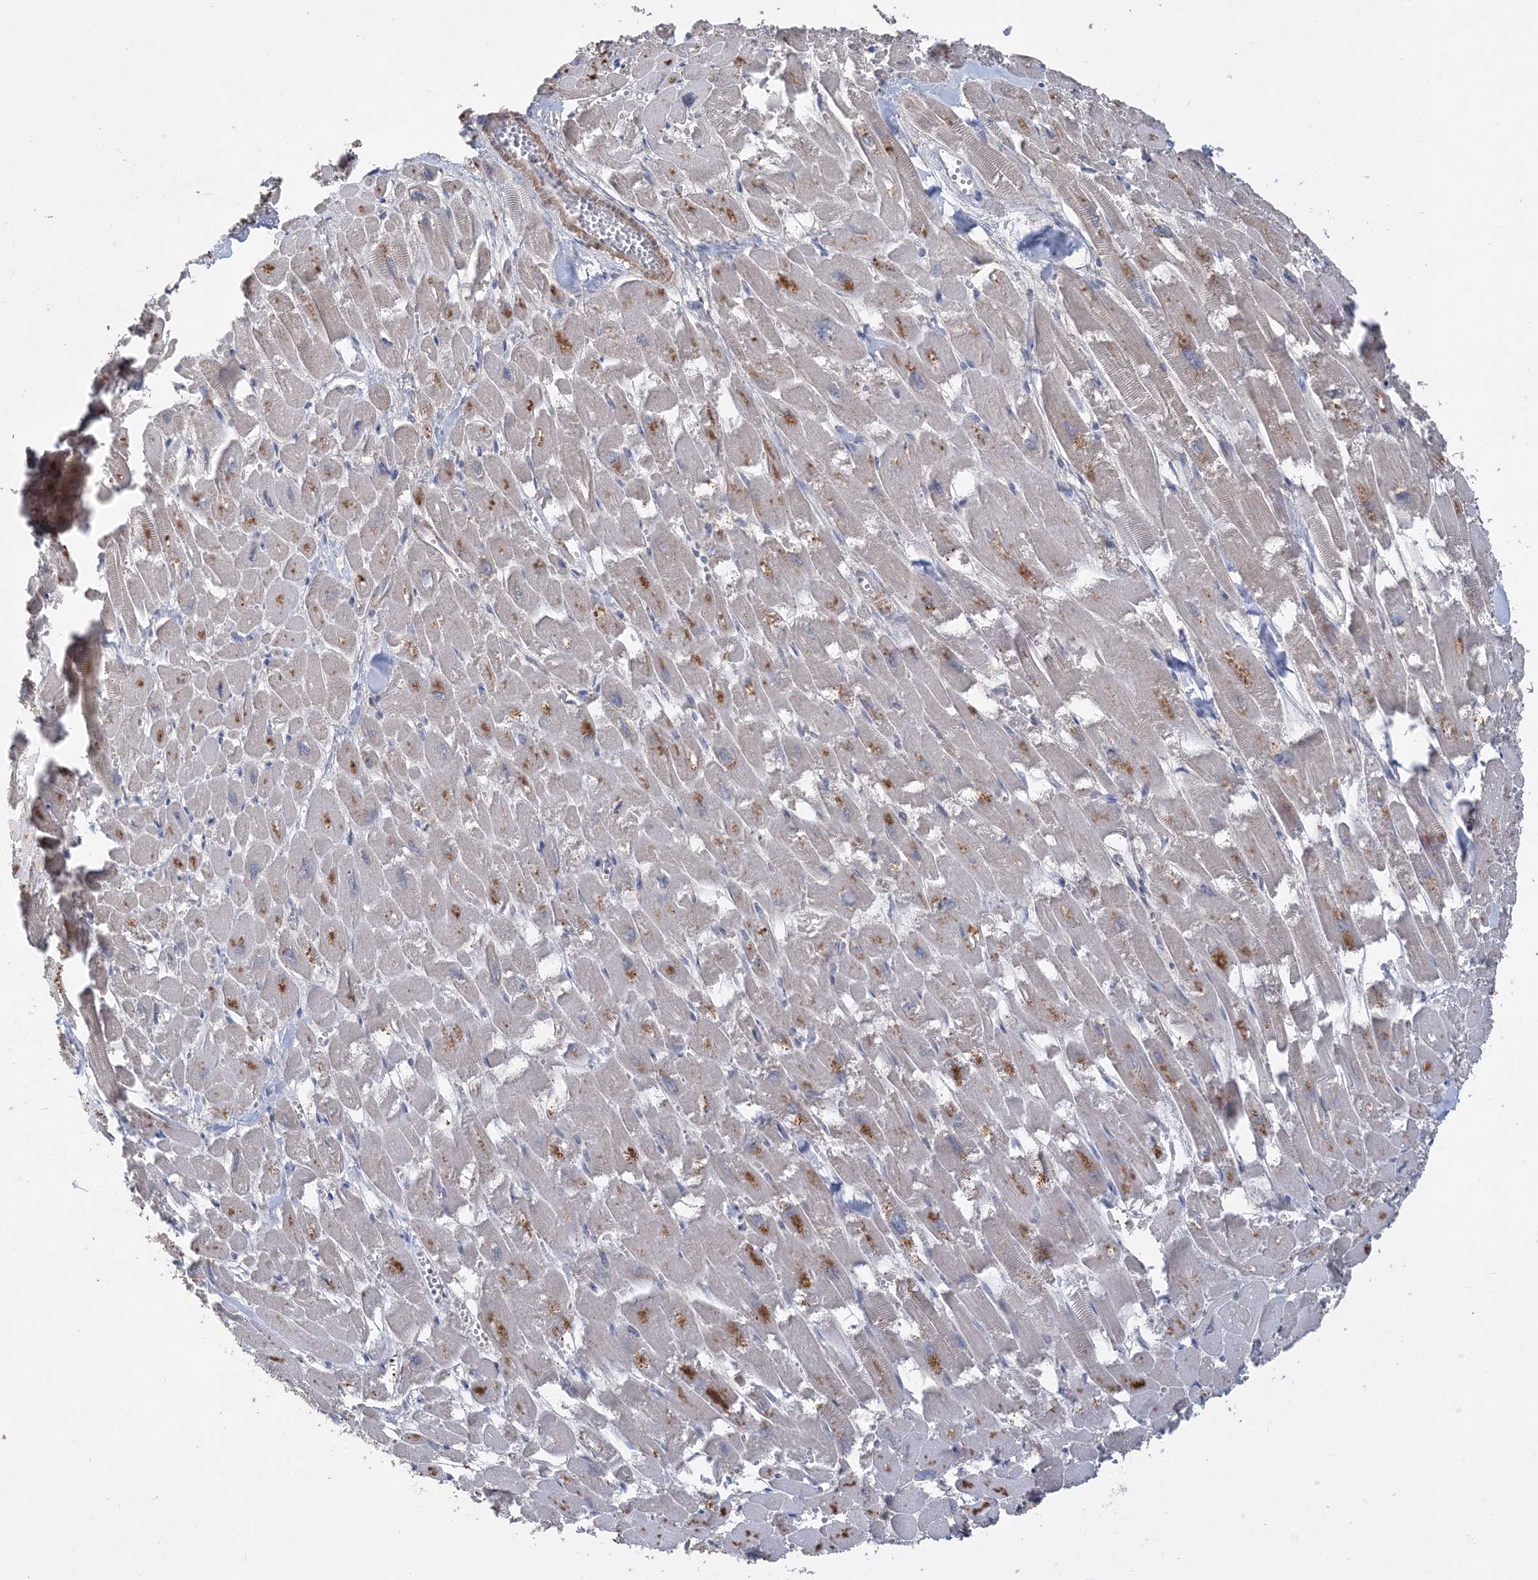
{"staining": {"intensity": "negative", "quantity": "none", "location": "none"}, "tissue": "heart muscle", "cell_type": "Cardiomyocytes", "image_type": "normal", "snomed": [{"axis": "morphology", "description": "Normal tissue, NOS"}, {"axis": "topography", "description": "Heart"}], "caption": "Immunohistochemical staining of normal heart muscle shows no significant positivity in cardiomyocytes.", "gene": "FEZ2", "patient": {"sex": "male", "age": 54}}